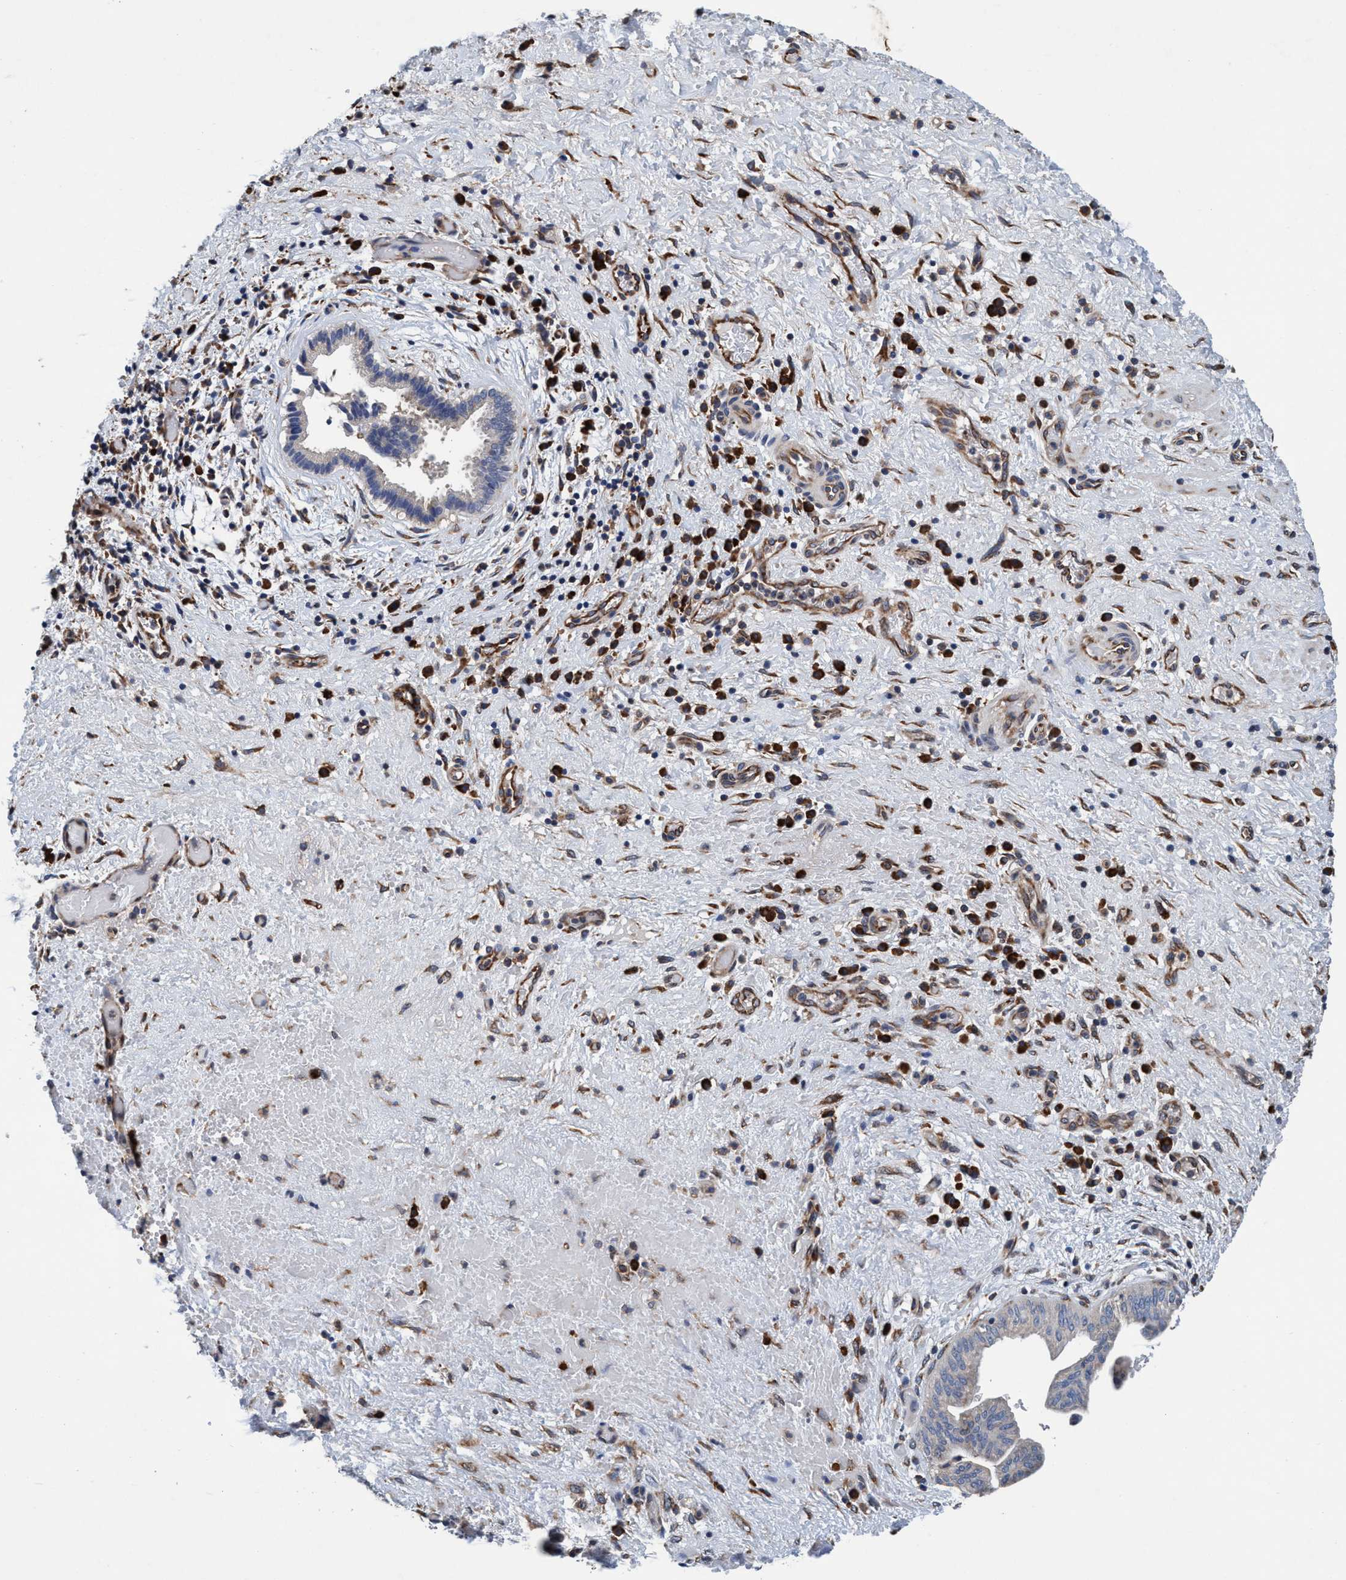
{"staining": {"intensity": "negative", "quantity": "none", "location": "none"}, "tissue": "liver cancer", "cell_type": "Tumor cells", "image_type": "cancer", "snomed": [{"axis": "morphology", "description": "Cholangiocarcinoma"}, {"axis": "topography", "description": "Liver"}], "caption": "A high-resolution micrograph shows immunohistochemistry staining of liver cancer (cholangiocarcinoma), which reveals no significant expression in tumor cells. (DAB IHC, high magnification).", "gene": "ENDOG", "patient": {"sex": "female", "age": 38}}